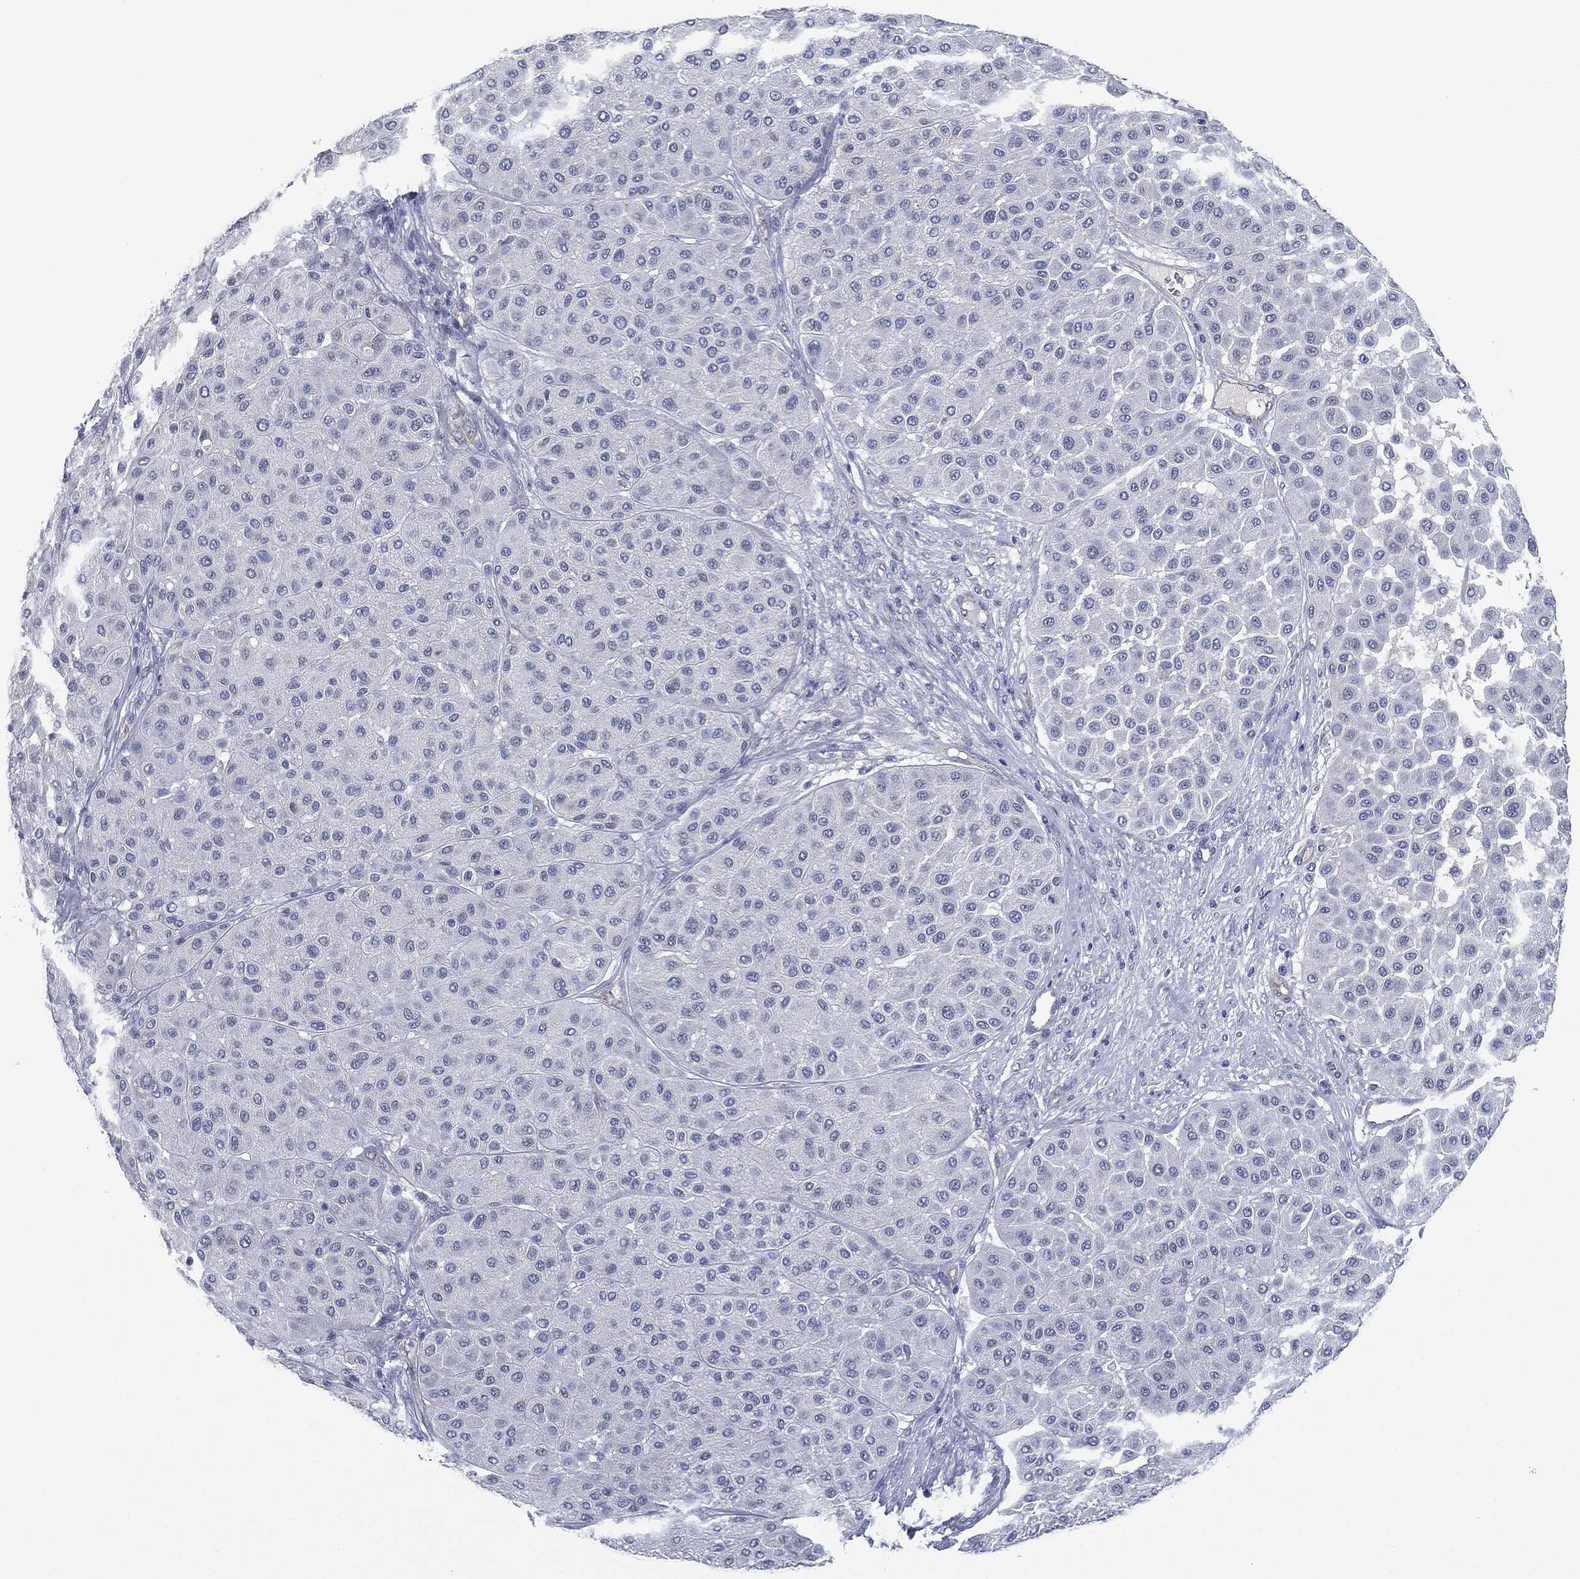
{"staining": {"intensity": "negative", "quantity": "none", "location": "none"}, "tissue": "melanoma", "cell_type": "Tumor cells", "image_type": "cancer", "snomed": [{"axis": "morphology", "description": "Malignant melanoma, Metastatic site"}, {"axis": "topography", "description": "Smooth muscle"}], "caption": "Human melanoma stained for a protein using immunohistochemistry (IHC) shows no expression in tumor cells.", "gene": "SHROOM2", "patient": {"sex": "male", "age": 41}}